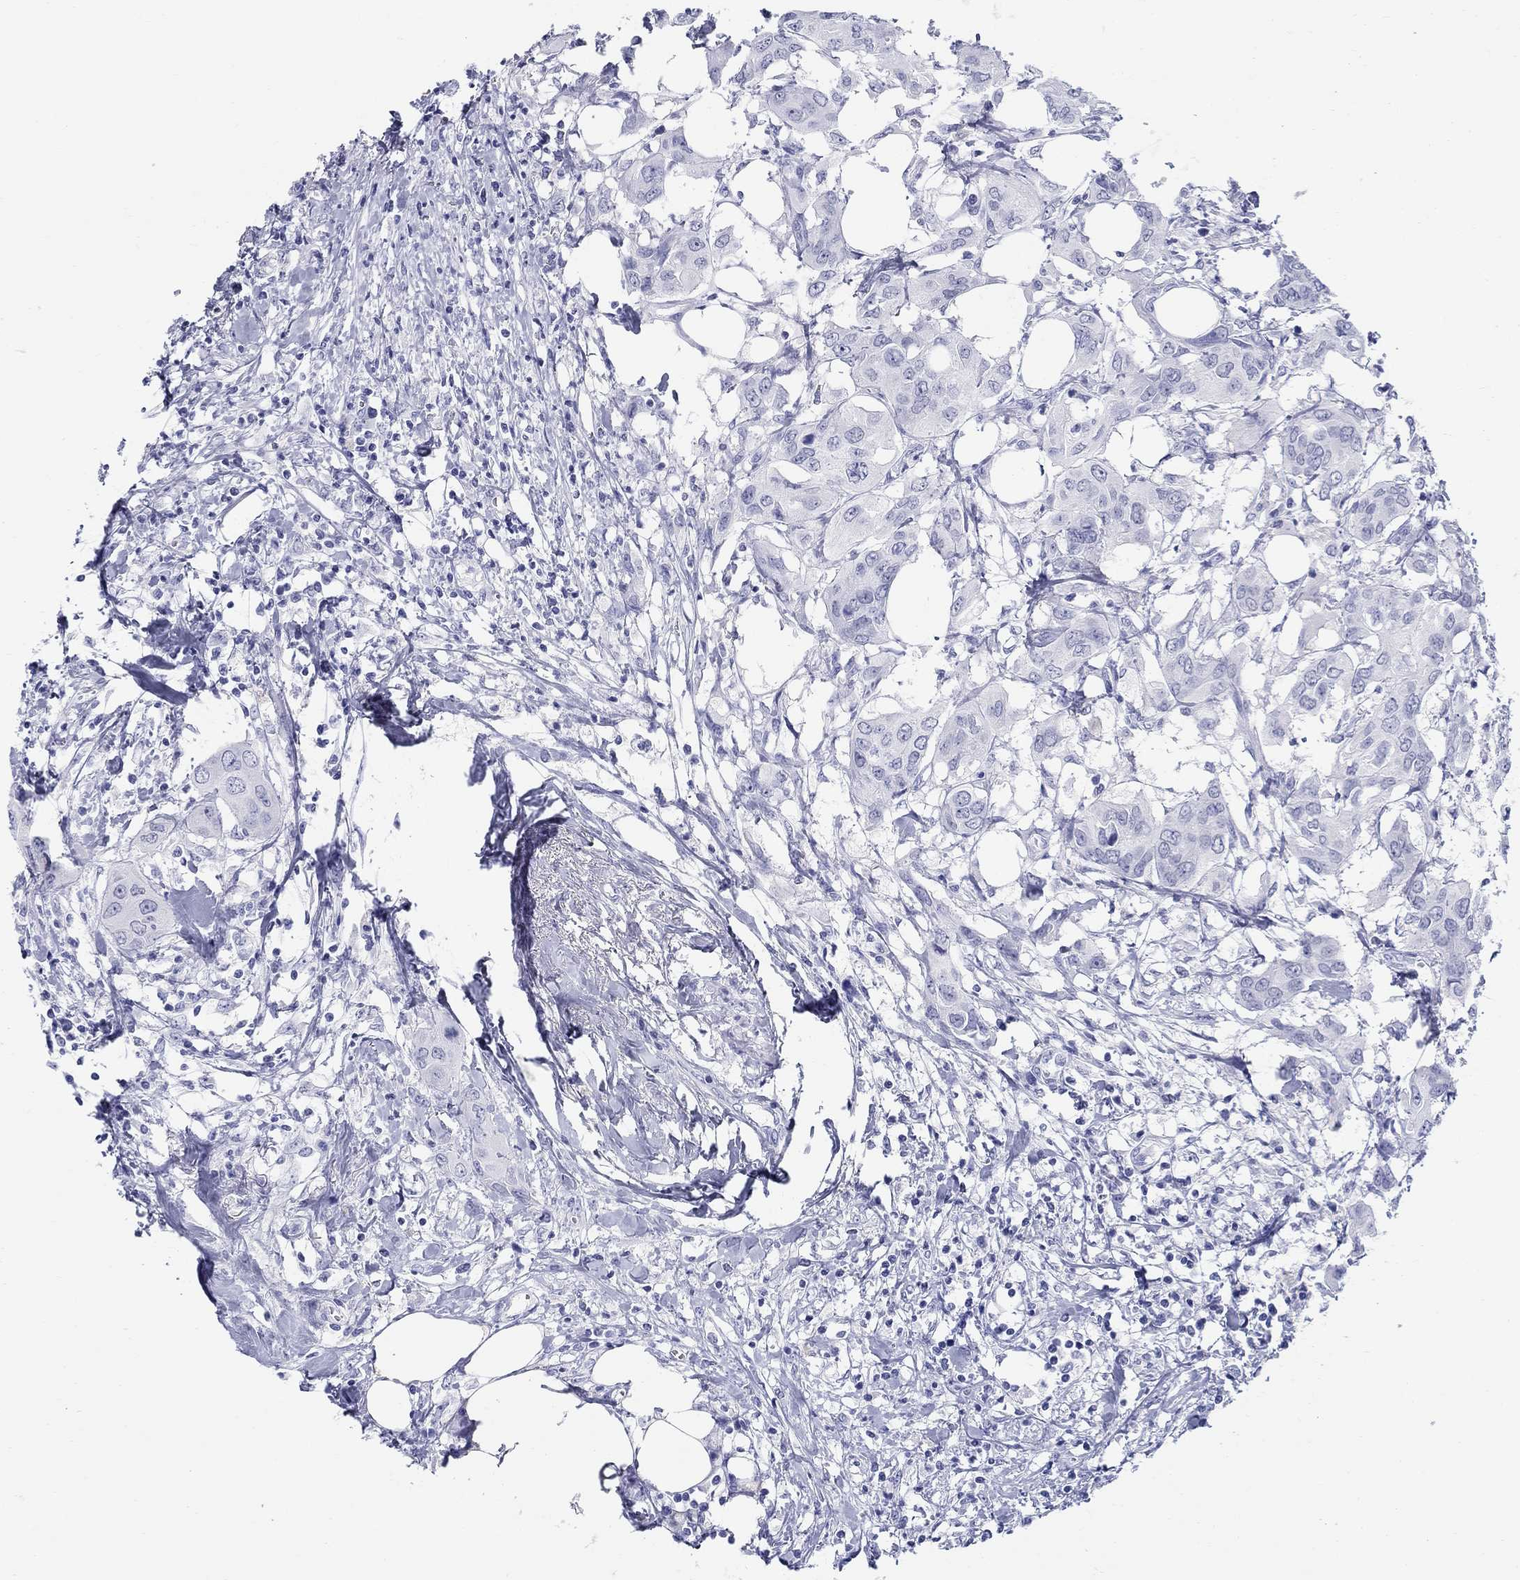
{"staining": {"intensity": "negative", "quantity": "none", "location": "none"}, "tissue": "urothelial cancer", "cell_type": "Tumor cells", "image_type": "cancer", "snomed": [{"axis": "morphology", "description": "Urothelial carcinoma, NOS"}, {"axis": "morphology", "description": "Urothelial carcinoma, High grade"}, {"axis": "topography", "description": "Urinary bladder"}], "caption": "Tumor cells are negative for brown protein staining in high-grade urothelial carcinoma.", "gene": "LAMP5", "patient": {"sex": "male", "age": 63}}